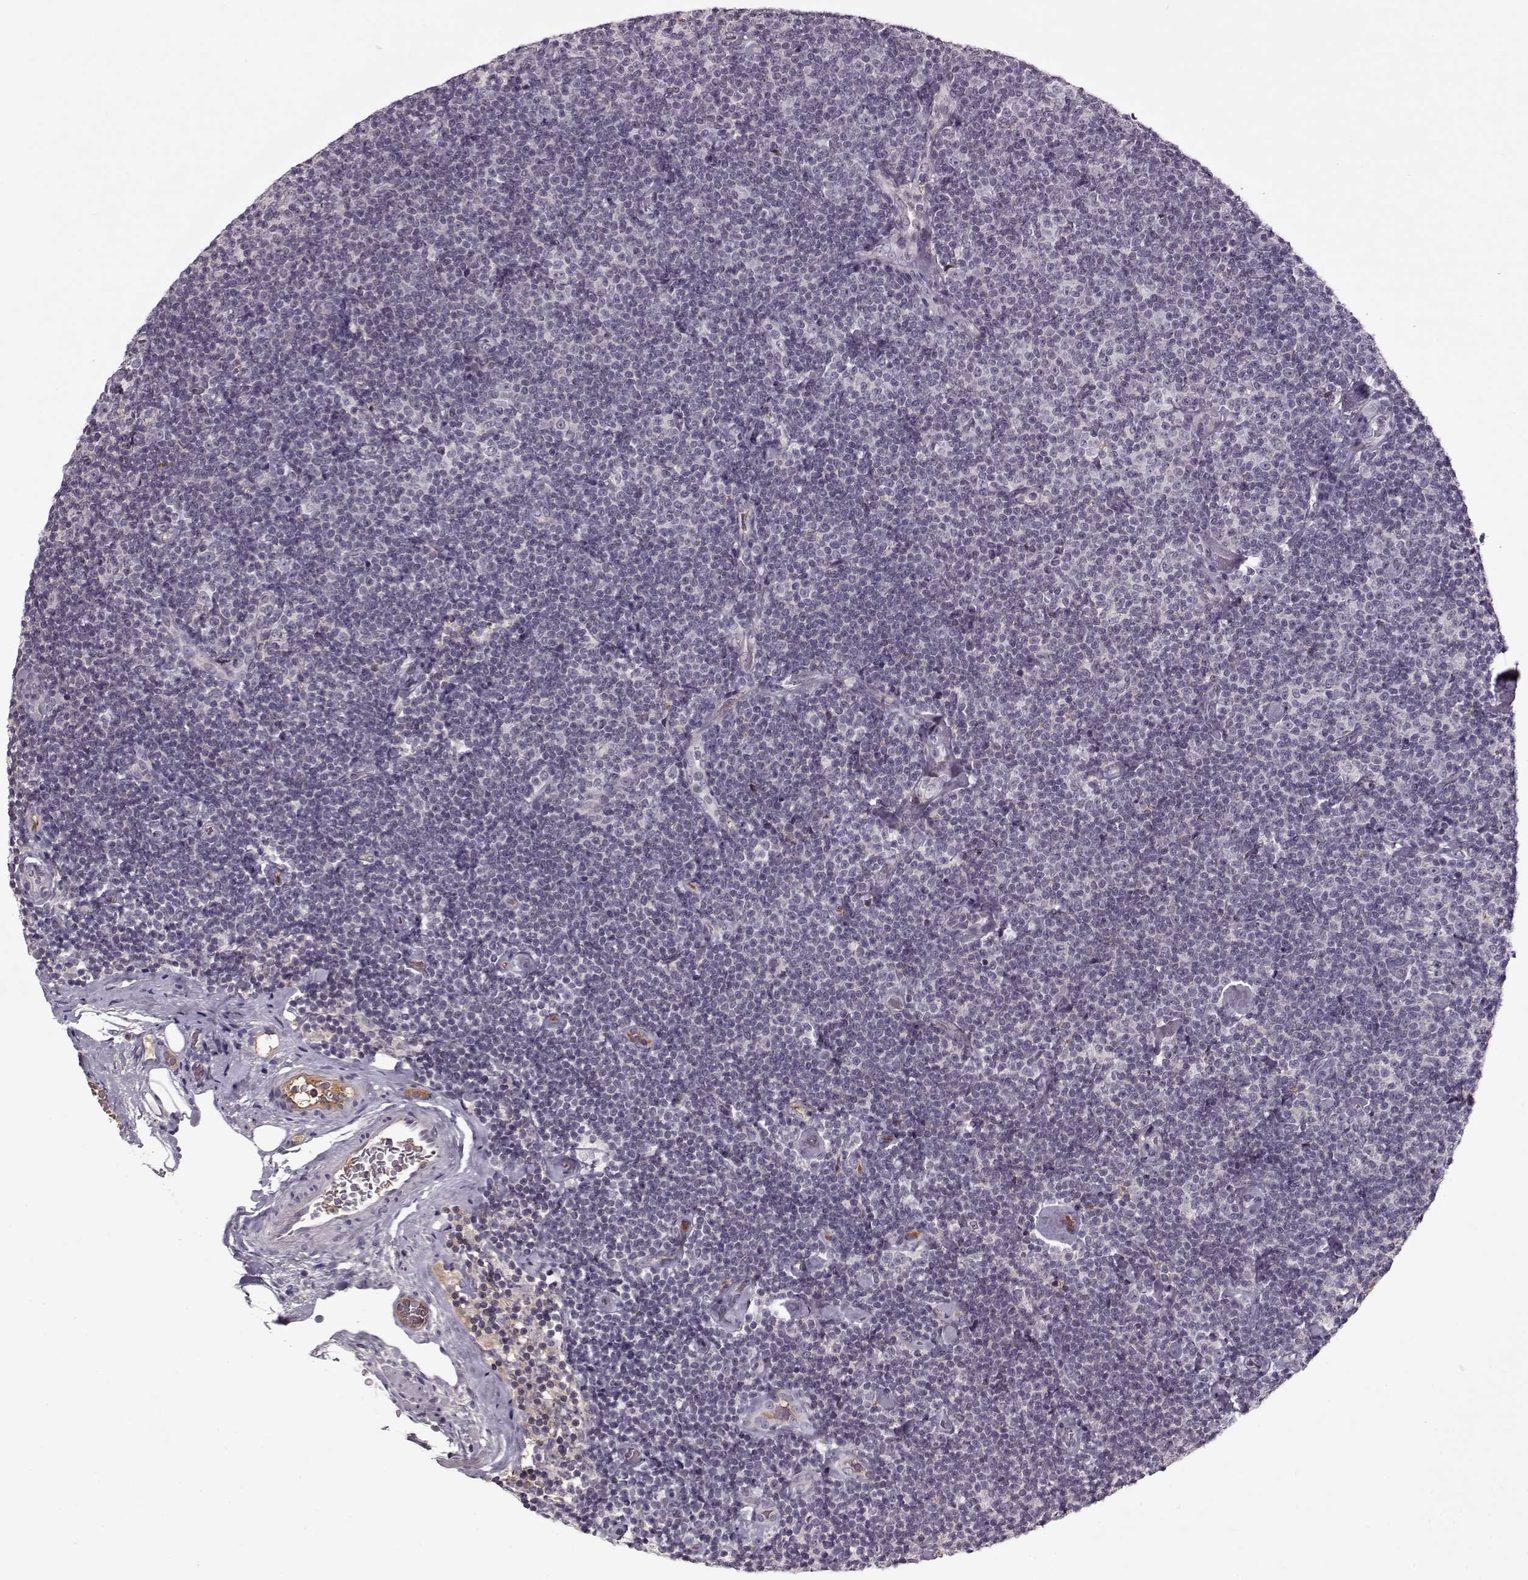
{"staining": {"intensity": "negative", "quantity": "none", "location": "none"}, "tissue": "lymphoma", "cell_type": "Tumor cells", "image_type": "cancer", "snomed": [{"axis": "morphology", "description": "Malignant lymphoma, non-Hodgkin's type, Low grade"}, {"axis": "topography", "description": "Lymph node"}], "caption": "Tumor cells show no significant expression in malignant lymphoma, non-Hodgkin's type (low-grade).", "gene": "AFM", "patient": {"sex": "male", "age": 81}}